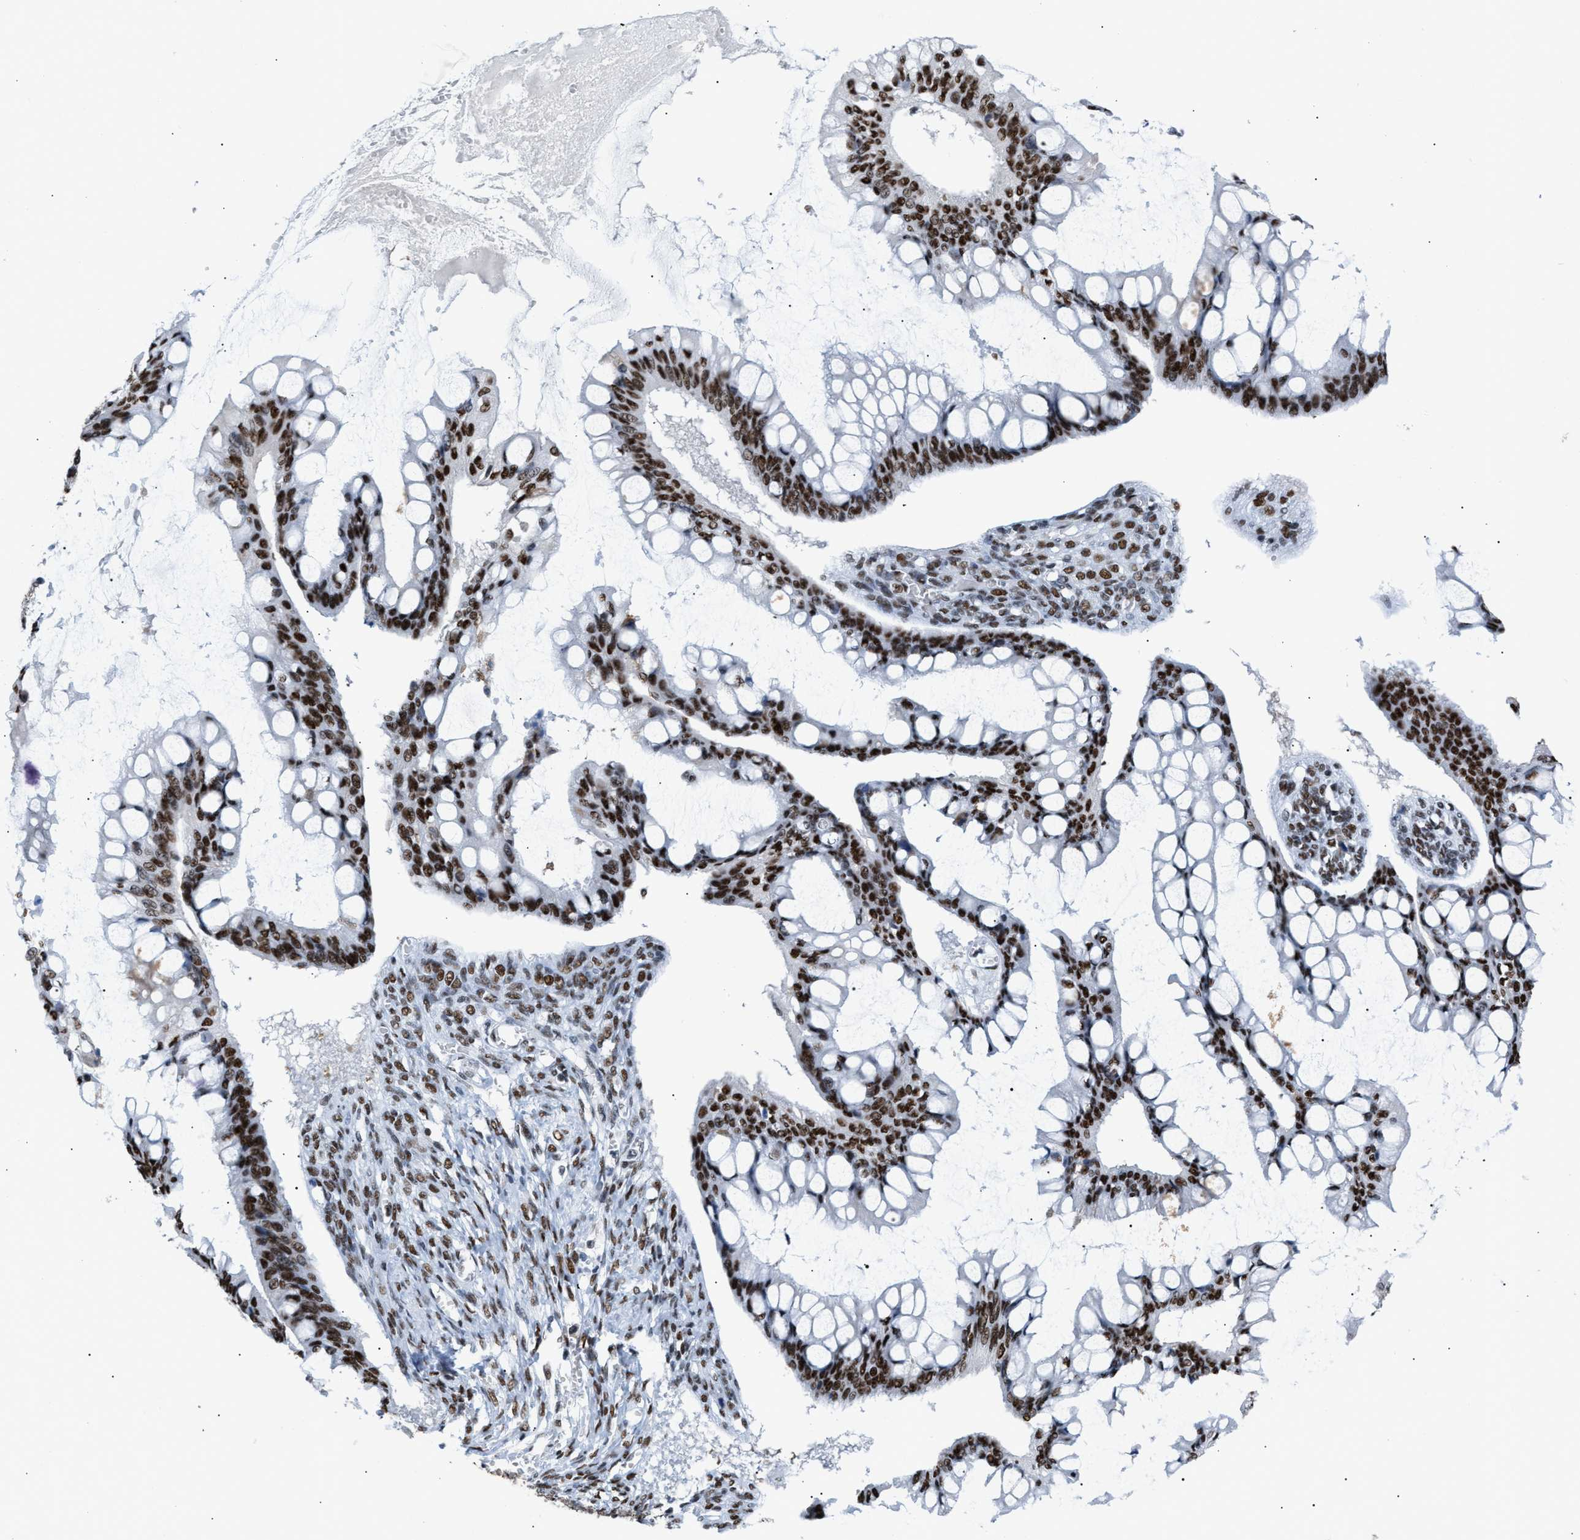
{"staining": {"intensity": "strong", "quantity": ">75%", "location": "nuclear"}, "tissue": "ovarian cancer", "cell_type": "Tumor cells", "image_type": "cancer", "snomed": [{"axis": "morphology", "description": "Cystadenocarcinoma, mucinous, NOS"}, {"axis": "topography", "description": "Ovary"}], "caption": "Tumor cells demonstrate high levels of strong nuclear expression in approximately >75% of cells in human ovarian cancer (mucinous cystadenocarcinoma).", "gene": "CCAR2", "patient": {"sex": "female", "age": 73}}